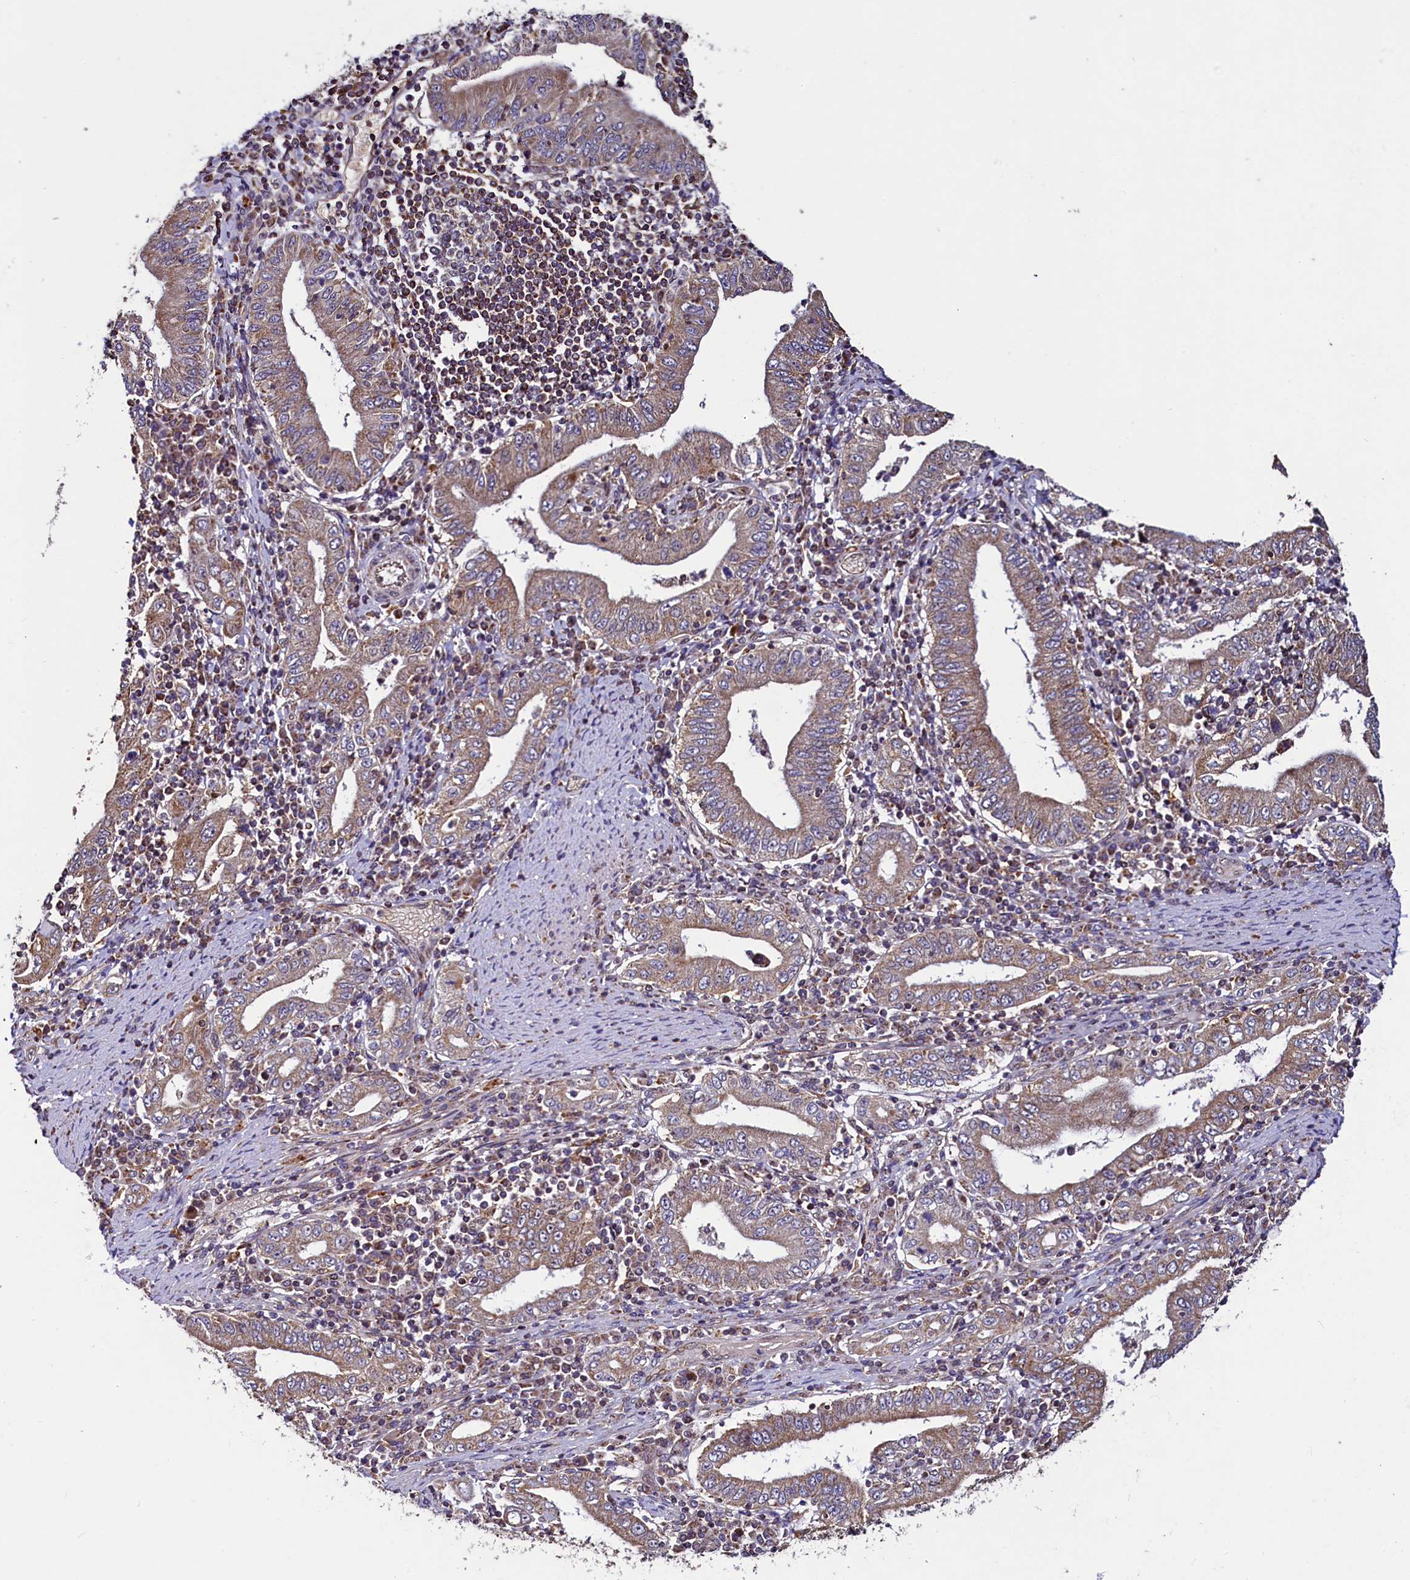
{"staining": {"intensity": "weak", "quantity": "25%-75%", "location": "cytoplasmic/membranous"}, "tissue": "stomach cancer", "cell_type": "Tumor cells", "image_type": "cancer", "snomed": [{"axis": "morphology", "description": "Normal tissue, NOS"}, {"axis": "morphology", "description": "Adenocarcinoma, NOS"}, {"axis": "topography", "description": "Esophagus"}, {"axis": "topography", "description": "Stomach, upper"}, {"axis": "topography", "description": "Peripheral nerve tissue"}], "caption": "IHC image of stomach cancer stained for a protein (brown), which demonstrates low levels of weak cytoplasmic/membranous expression in approximately 25%-75% of tumor cells.", "gene": "ZNF577", "patient": {"sex": "male", "age": 62}}